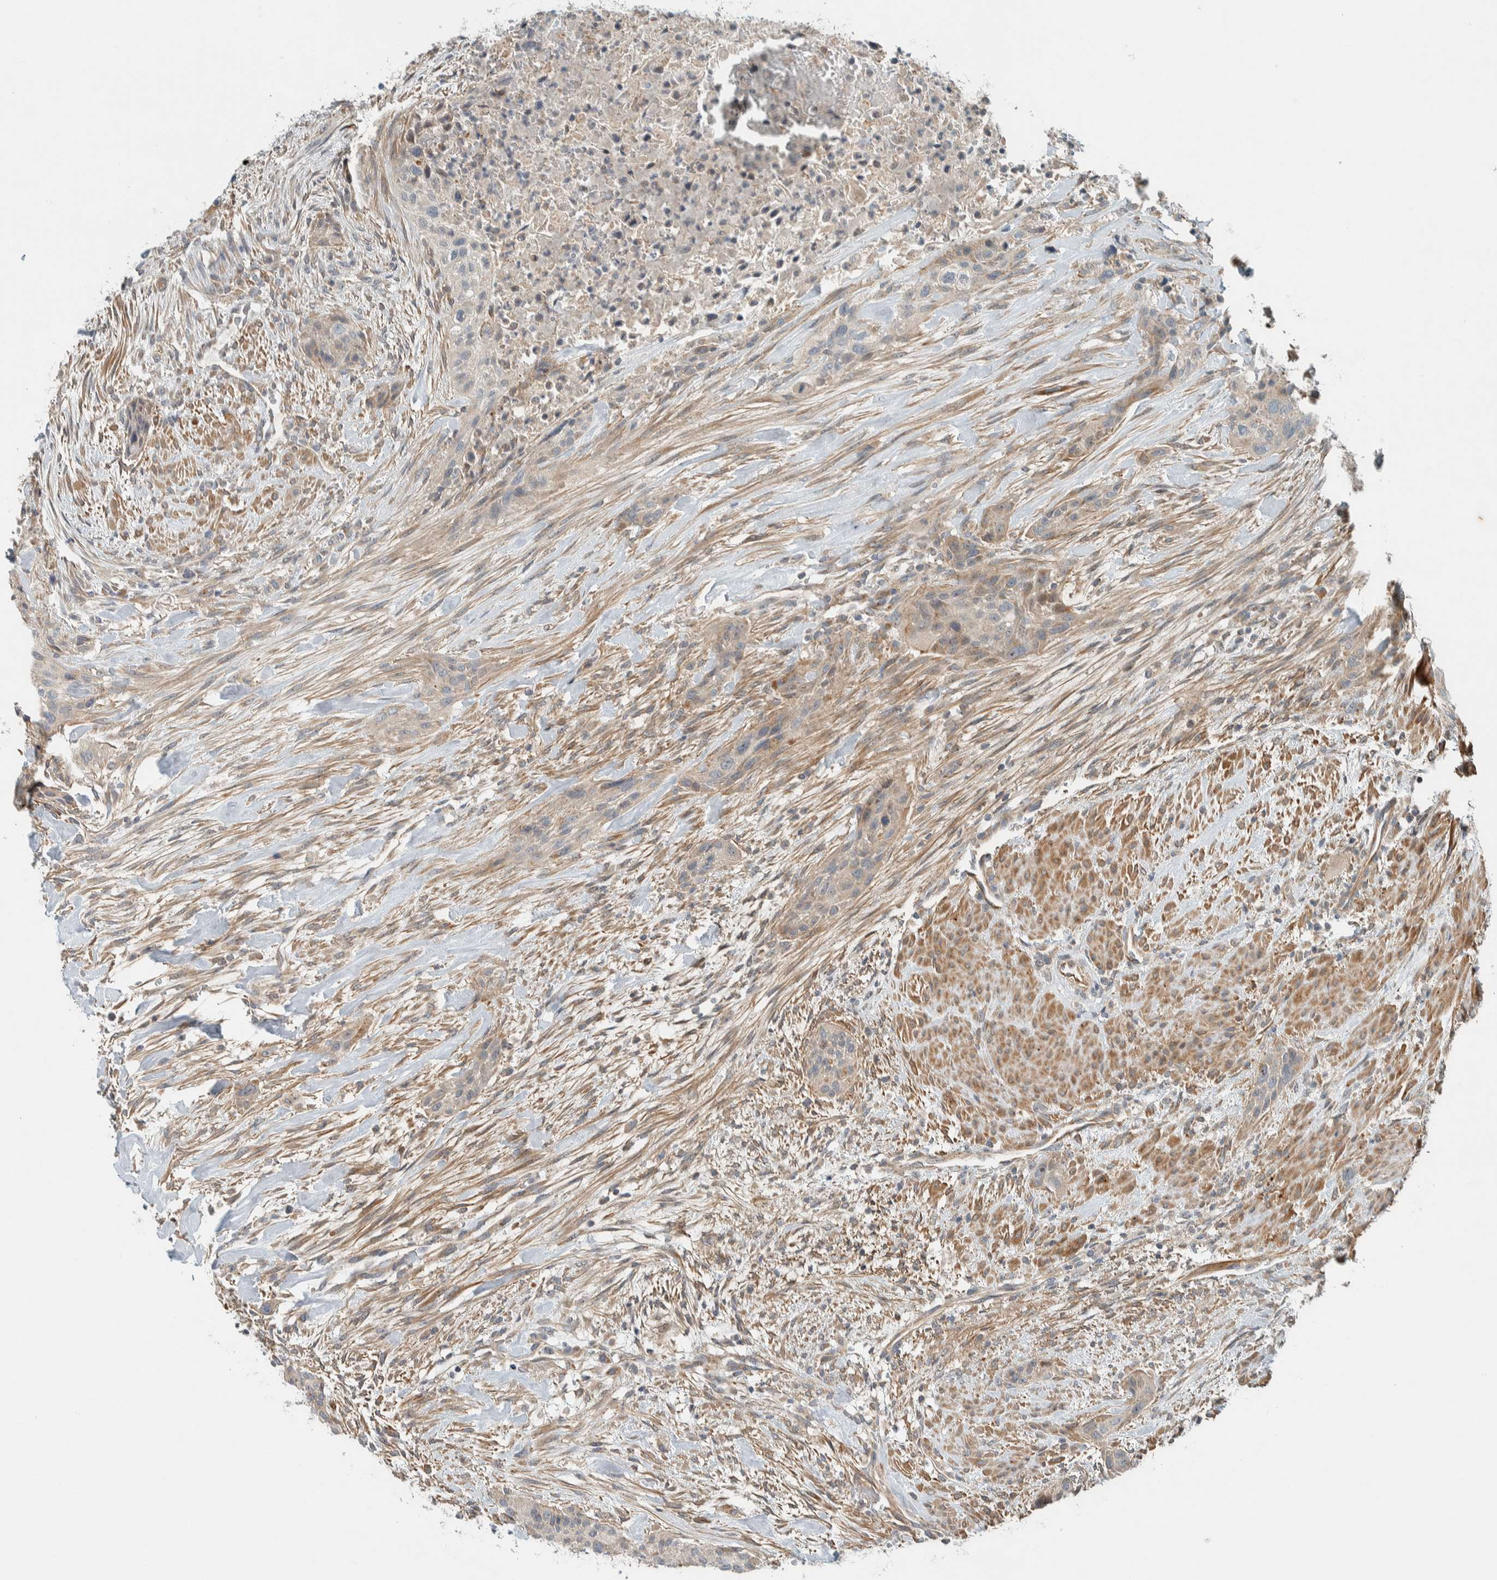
{"staining": {"intensity": "weak", "quantity": "<25%", "location": "cytoplasmic/membranous"}, "tissue": "urothelial cancer", "cell_type": "Tumor cells", "image_type": "cancer", "snomed": [{"axis": "morphology", "description": "Urothelial carcinoma, High grade"}, {"axis": "topography", "description": "Urinary bladder"}], "caption": "Tumor cells show no significant positivity in high-grade urothelial carcinoma.", "gene": "SLFN12L", "patient": {"sex": "male", "age": 35}}